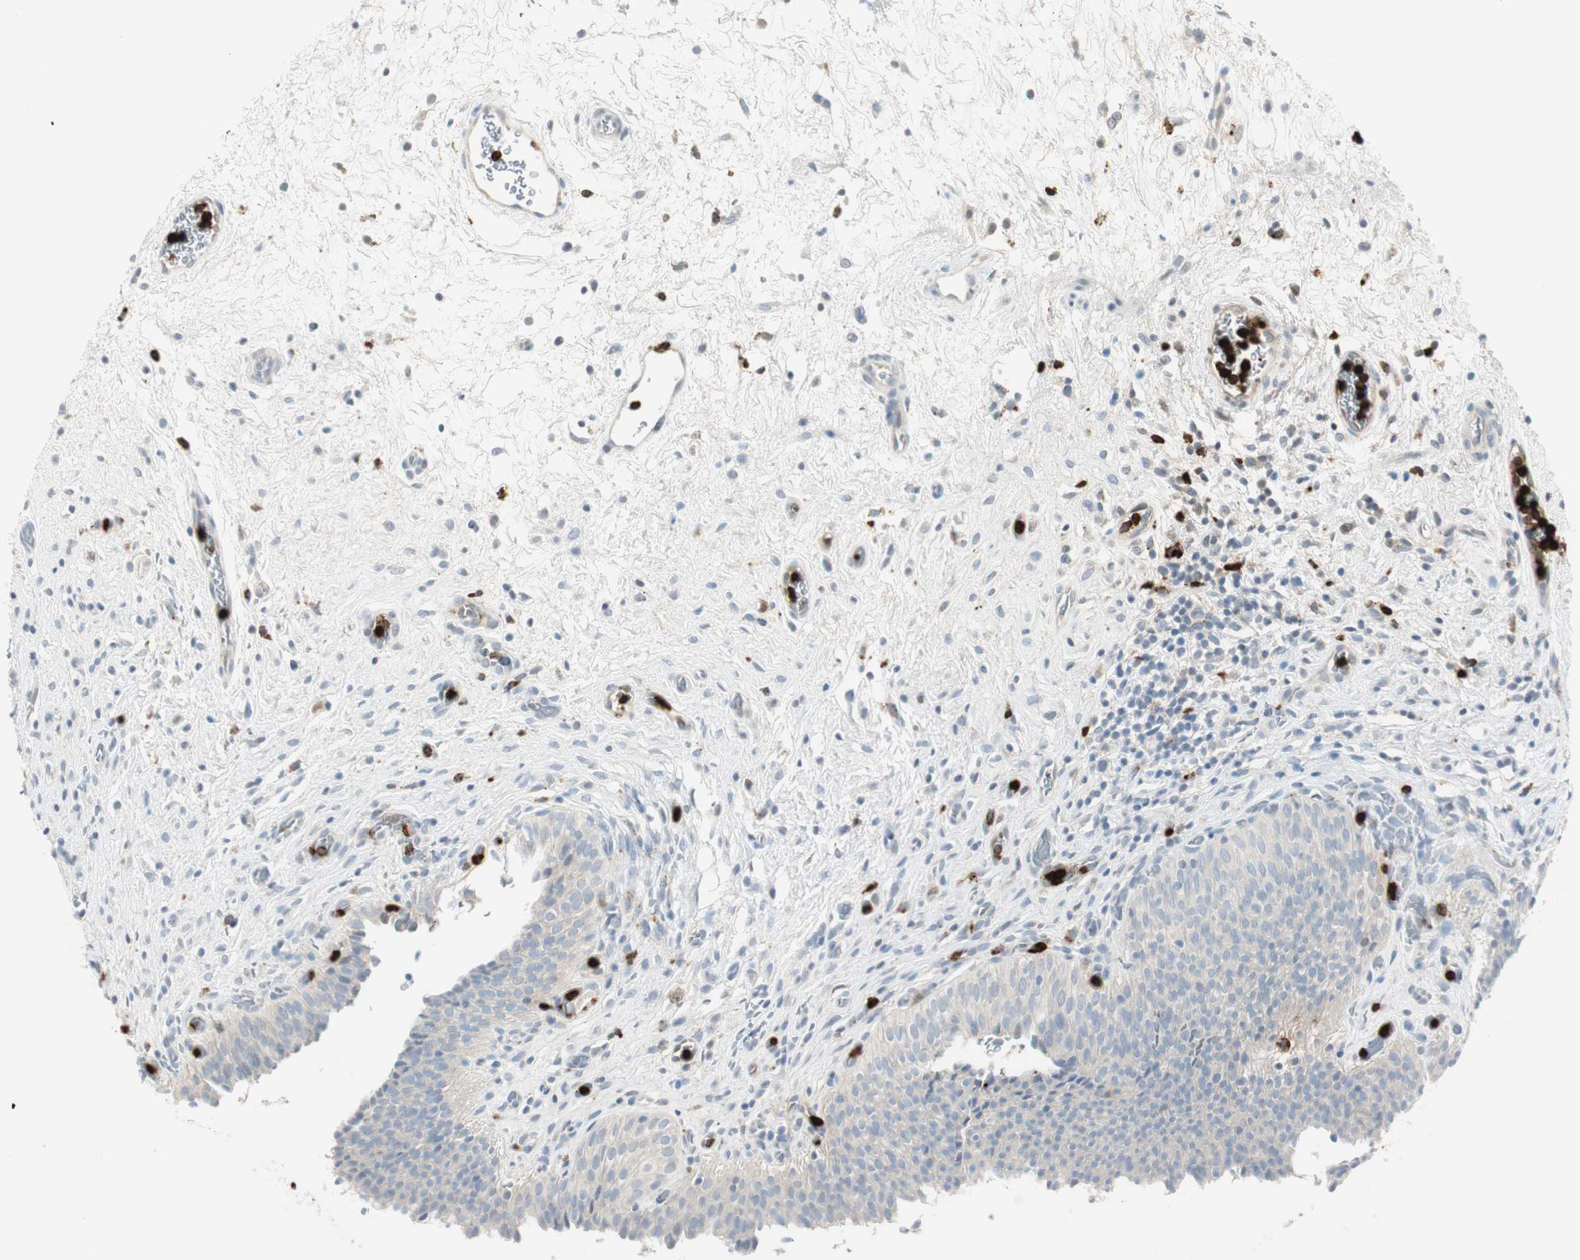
{"staining": {"intensity": "negative", "quantity": "none", "location": "none"}, "tissue": "urinary bladder", "cell_type": "Urothelial cells", "image_type": "normal", "snomed": [{"axis": "morphology", "description": "Normal tissue, NOS"}, {"axis": "topography", "description": "Urinary bladder"}], "caption": "Immunohistochemistry image of normal human urinary bladder stained for a protein (brown), which demonstrates no positivity in urothelial cells. The staining was performed using DAB to visualize the protein expression in brown, while the nuclei were stained in blue with hematoxylin (Magnification: 20x).", "gene": "PRTN3", "patient": {"sex": "male", "age": 51}}